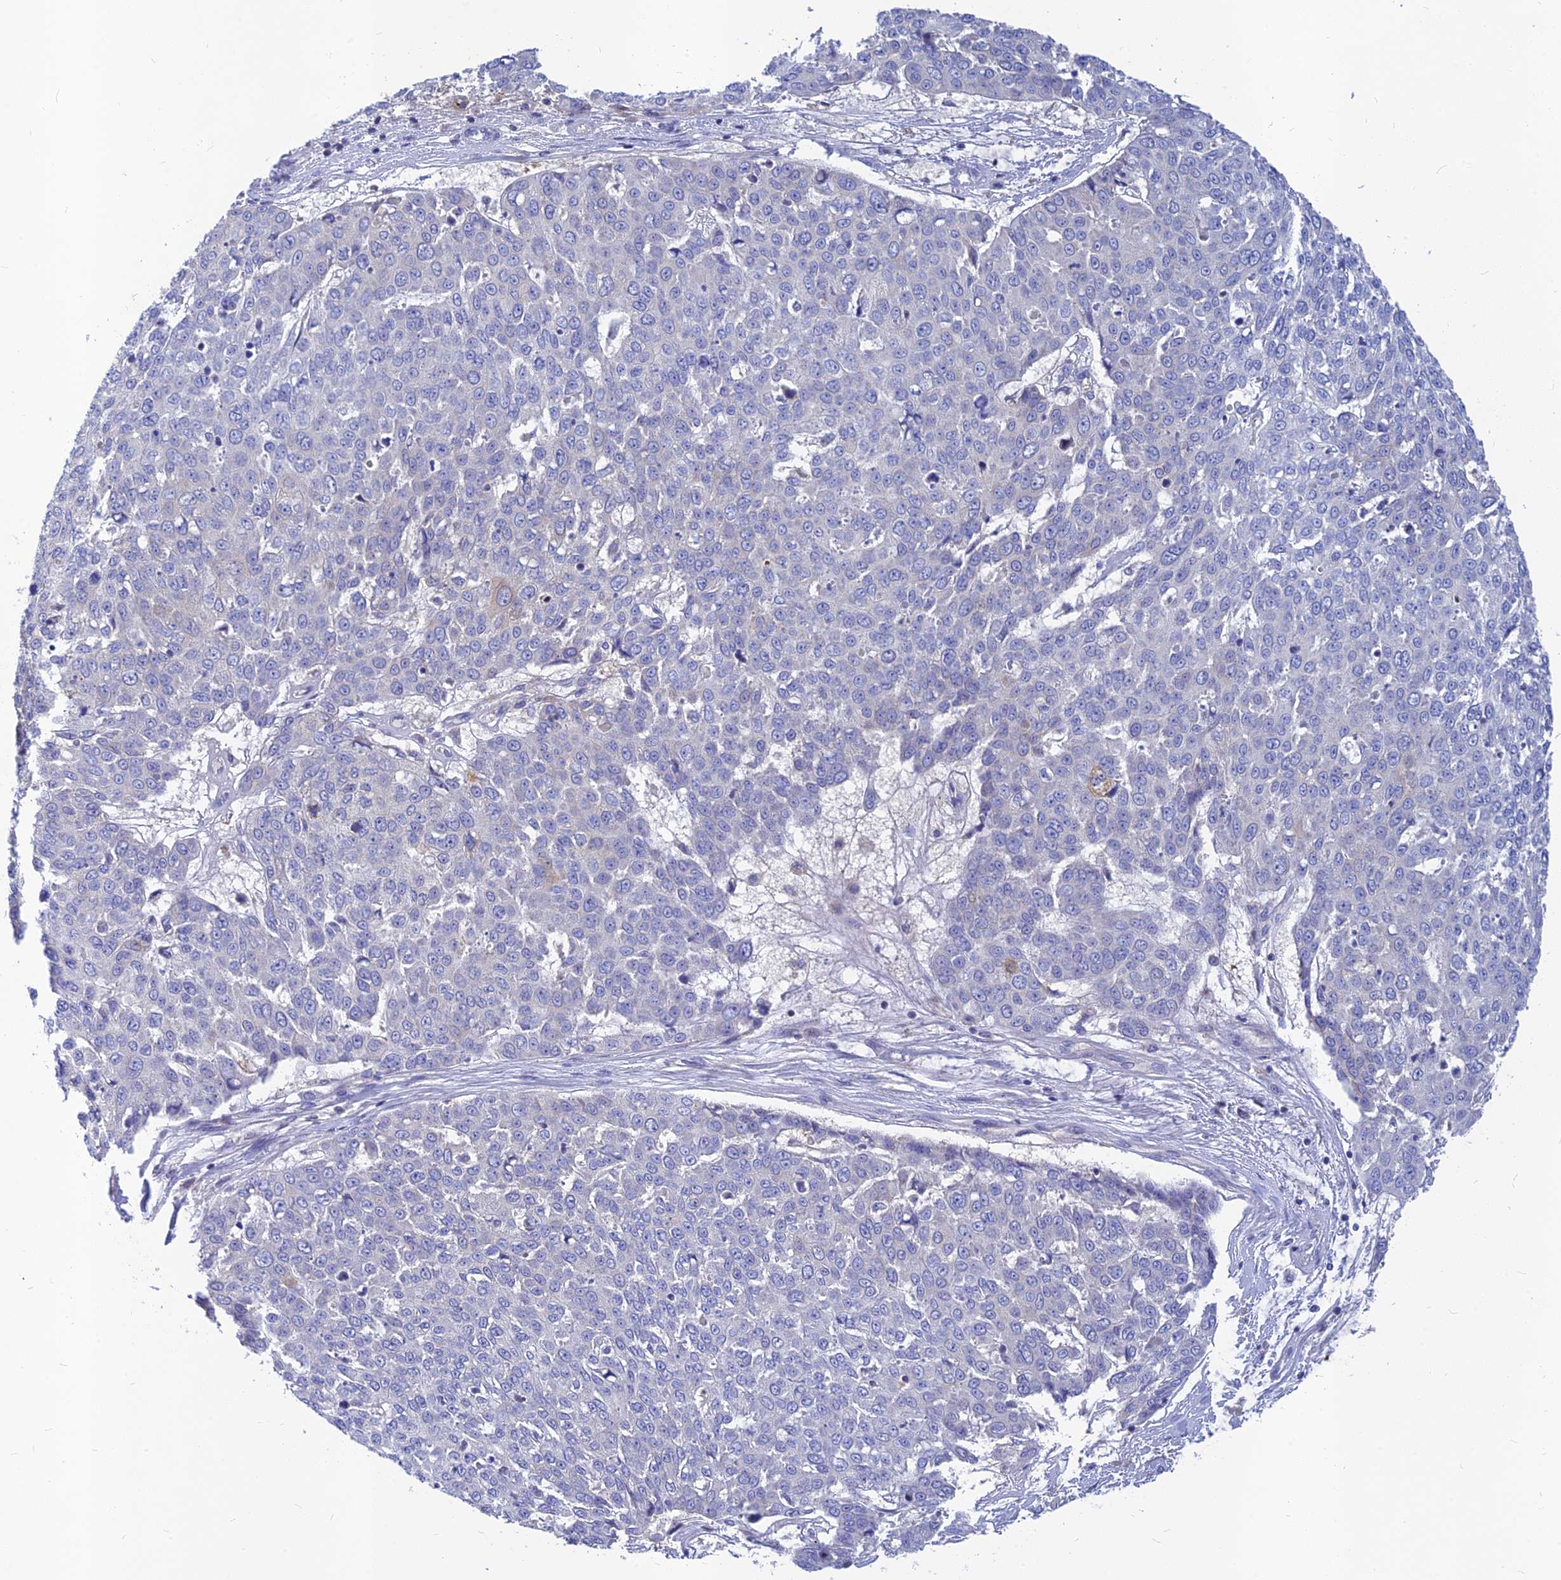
{"staining": {"intensity": "negative", "quantity": "none", "location": "none"}, "tissue": "skin cancer", "cell_type": "Tumor cells", "image_type": "cancer", "snomed": [{"axis": "morphology", "description": "Squamous cell carcinoma, NOS"}, {"axis": "topography", "description": "Skin"}], "caption": "This is an immunohistochemistry photomicrograph of human skin cancer. There is no positivity in tumor cells.", "gene": "CACNA1B", "patient": {"sex": "male", "age": 71}}